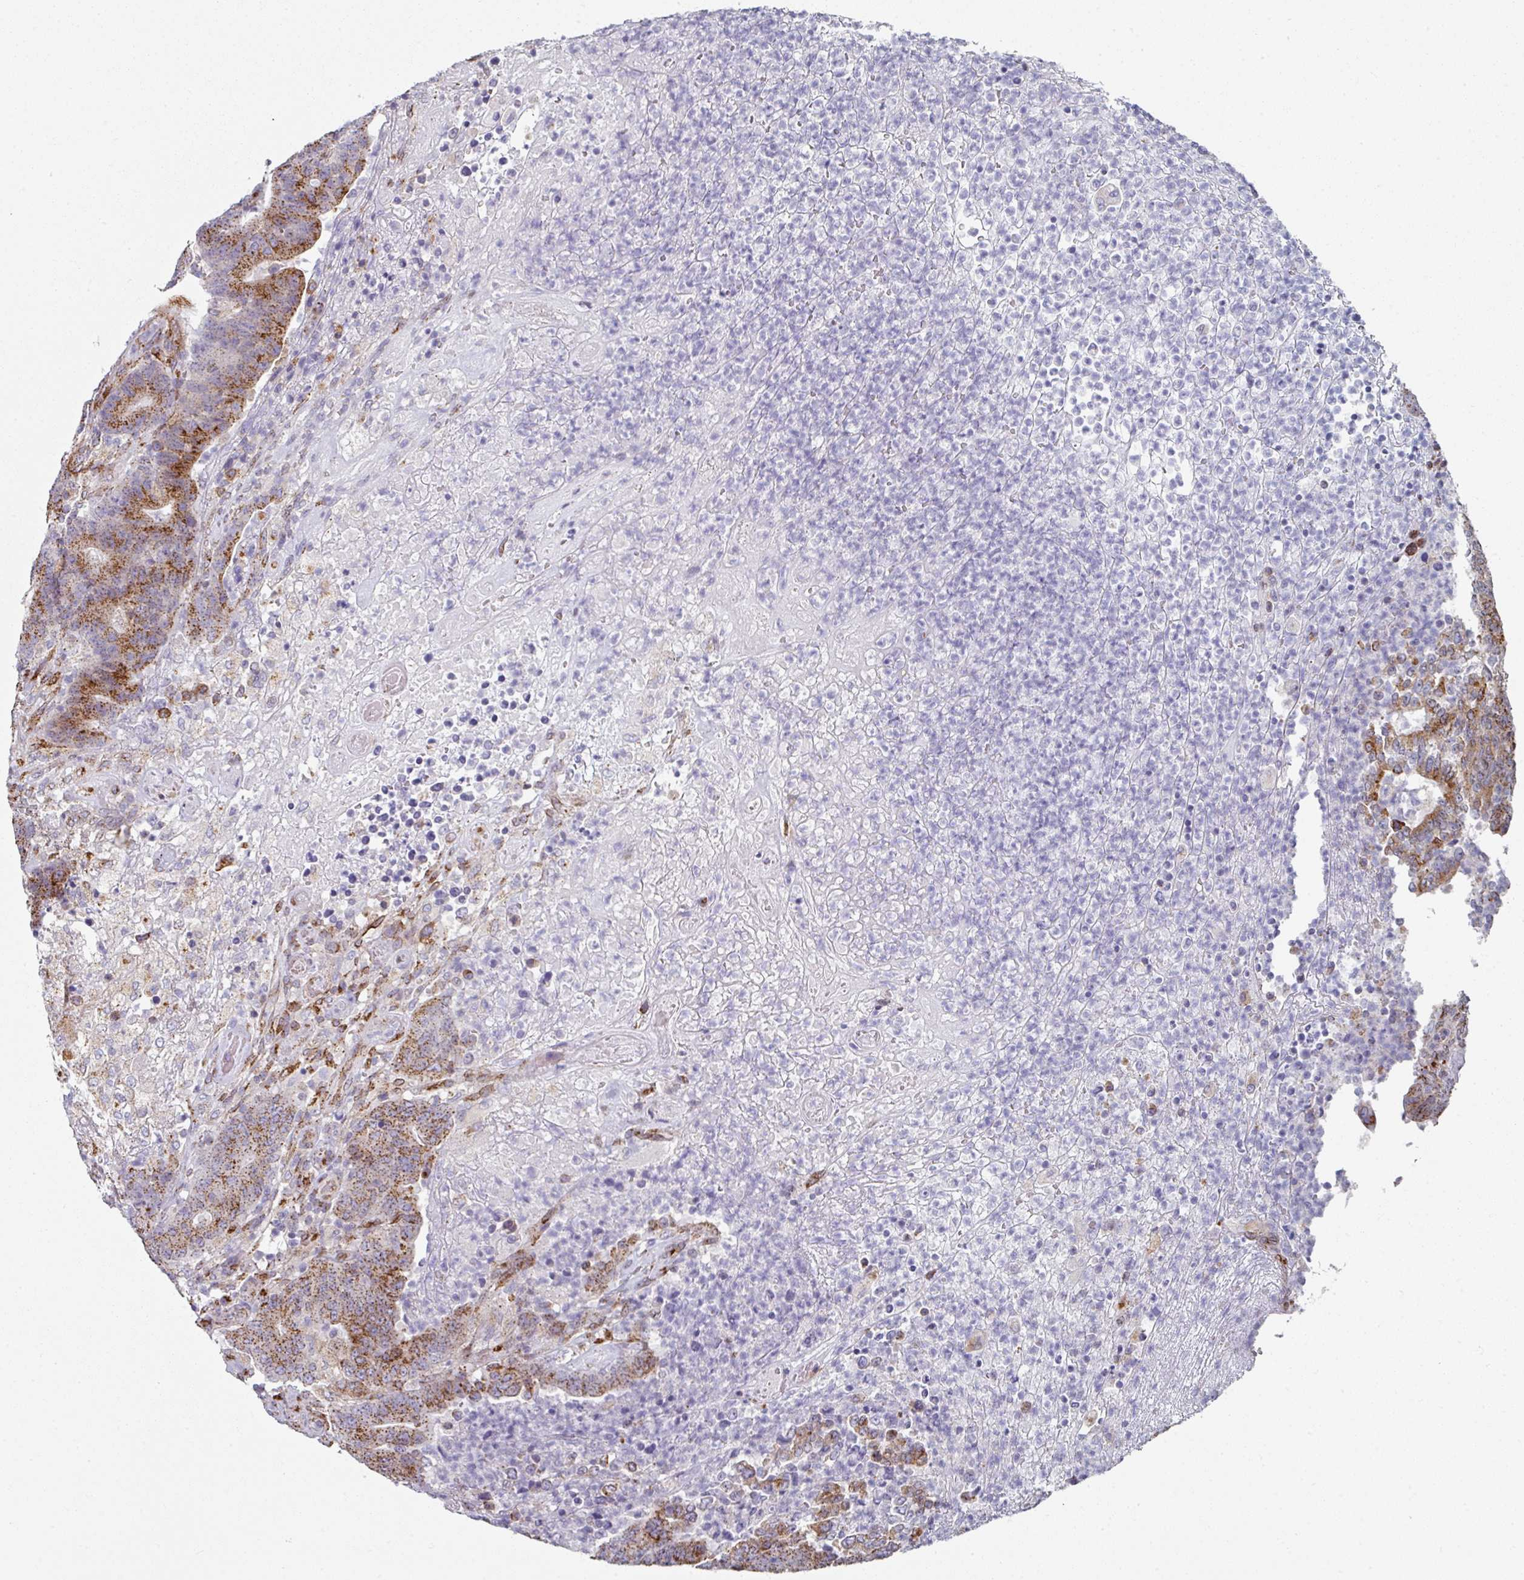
{"staining": {"intensity": "strong", "quantity": "25%-75%", "location": "cytoplasmic/membranous"}, "tissue": "colorectal cancer", "cell_type": "Tumor cells", "image_type": "cancer", "snomed": [{"axis": "morphology", "description": "Adenocarcinoma, NOS"}, {"axis": "topography", "description": "Colon"}], "caption": "Colorectal cancer stained with a protein marker shows strong staining in tumor cells.", "gene": "CCDC85B", "patient": {"sex": "female", "age": 75}}